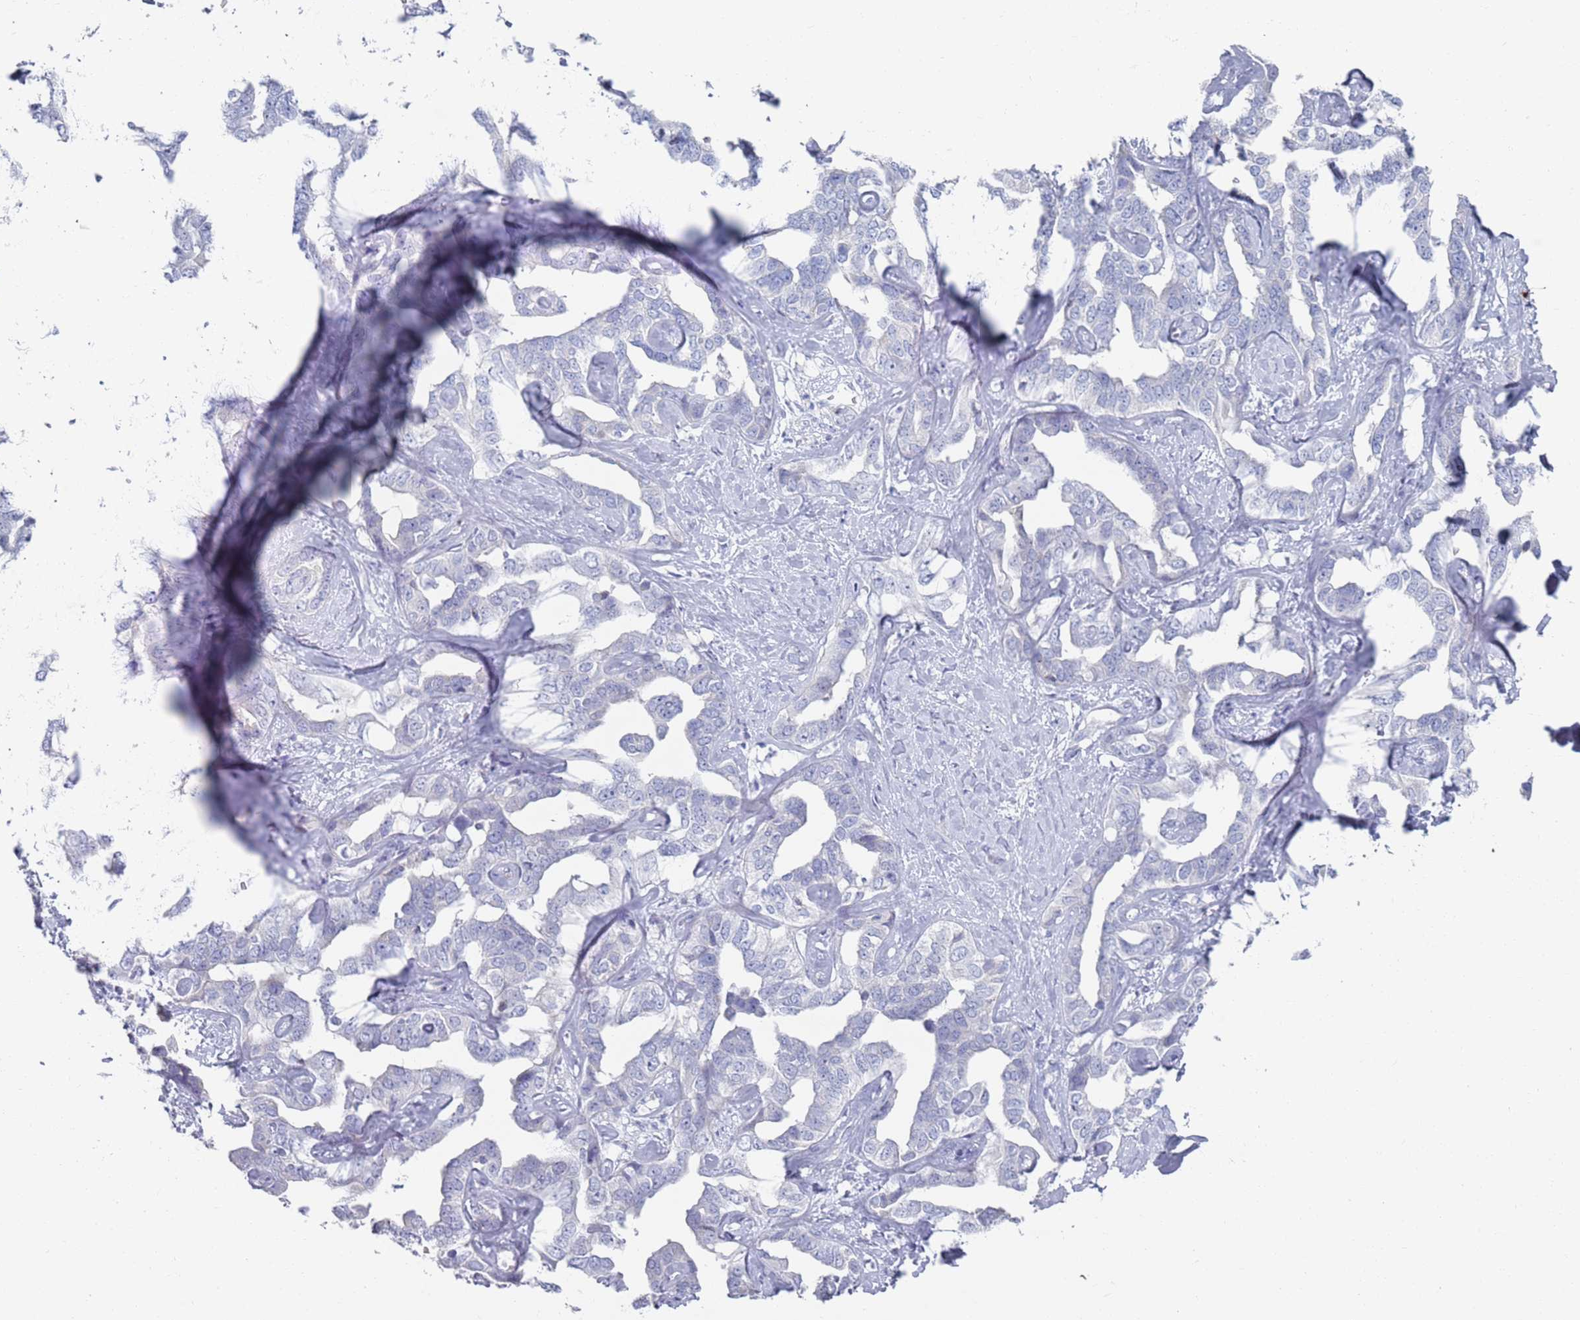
{"staining": {"intensity": "negative", "quantity": "none", "location": "none"}, "tissue": "liver cancer", "cell_type": "Tumor cells", "image_type": "cancer", "snomed": [{"axis": "morphology", "description": "Cholangiocarcinoma"}, {"axis": "topography", "description": "Liver"}], "caption": "Tumor cells are negative for protein expression in human liver cancer.", "gene": "MAT1A", "patient": {"sex": "male", "age": 59}}